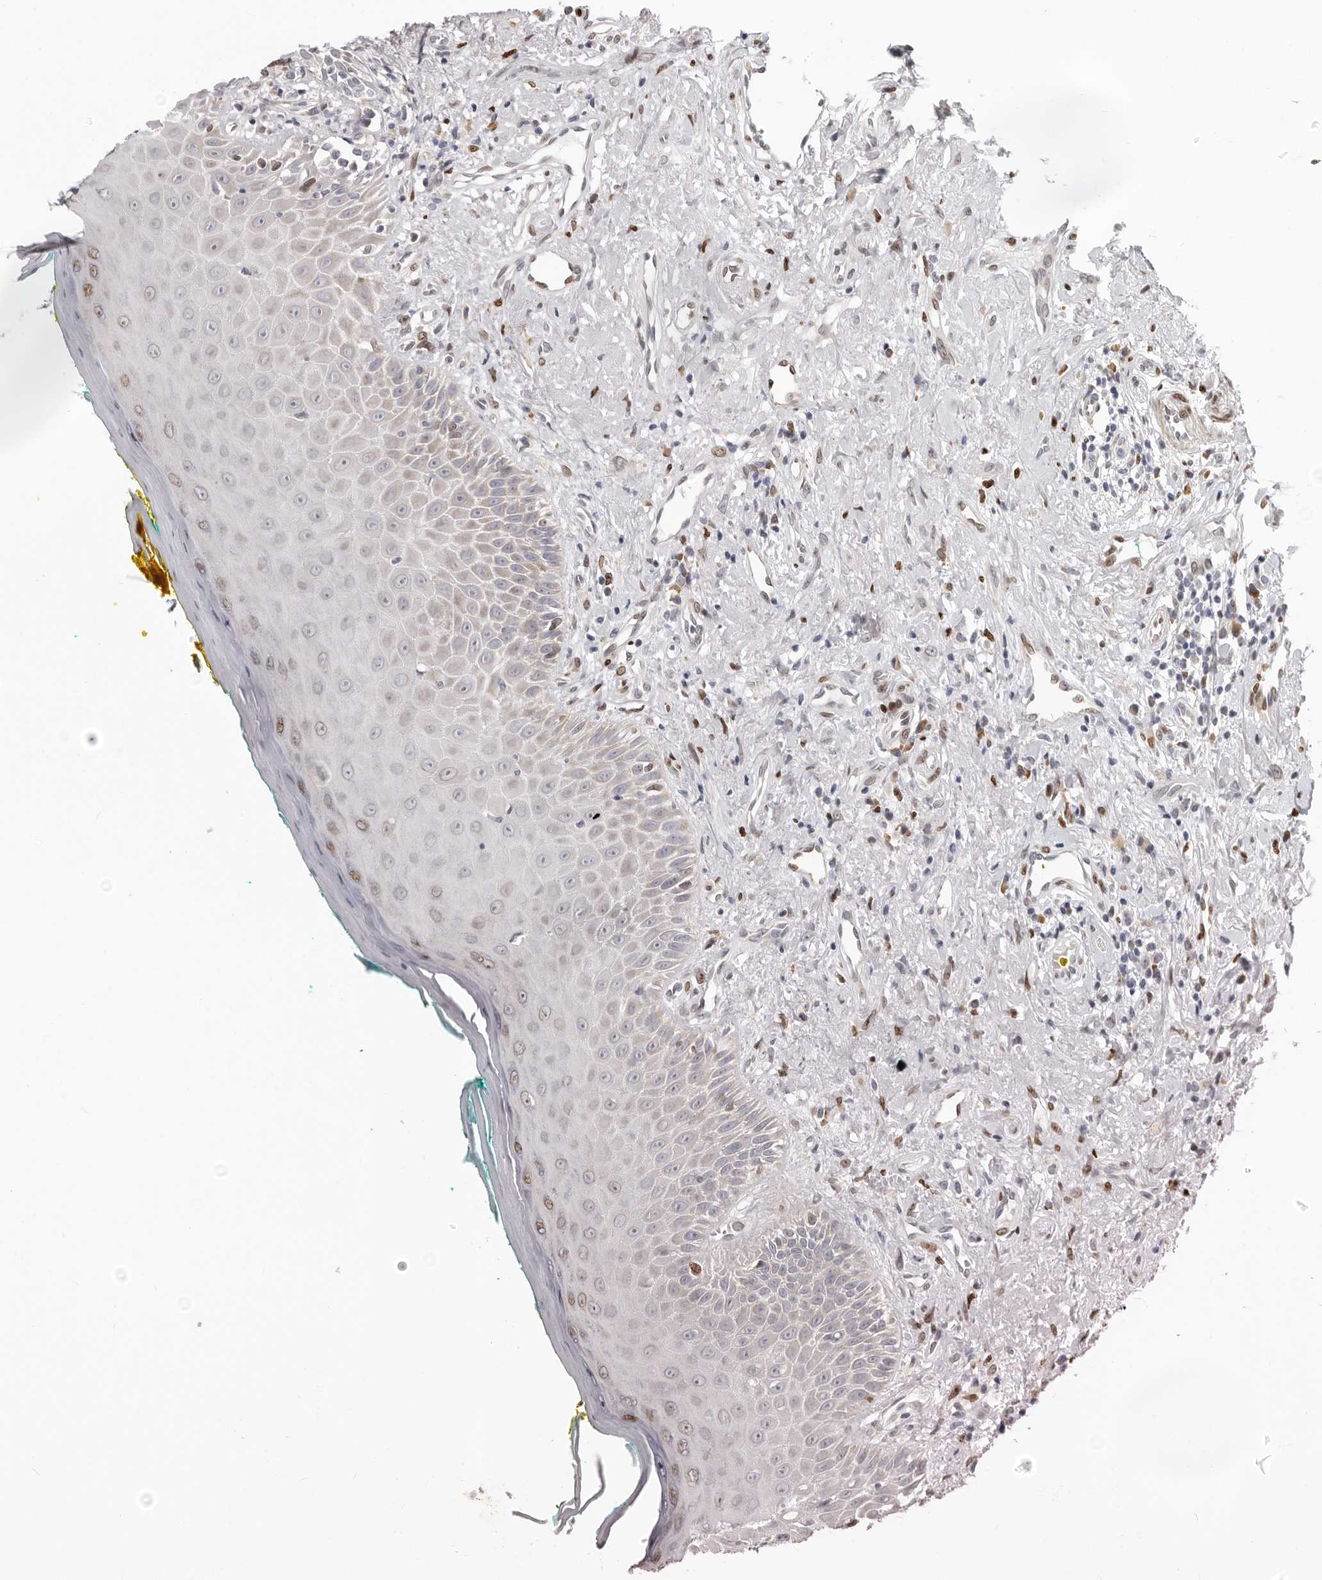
{"staining": {"intensity": "strong", "quantity": "<25%", "location": "nuclear"}, "tissue": "oral mucosa", "cell_type": "Squamous epithelial cells", "image_type": "normal", "snomed": [{"axis": "morphology", "description": "Normal tissue, NOS"}, {"axis": "topography", "description": "Oral tissue"}], "caption": "Strong nuclear protein positivity is present in about <25% of squamous epithelial cells in oral mucosa.", "gene": "SRP19", "patient": {"sex": "female", "age": 70}}